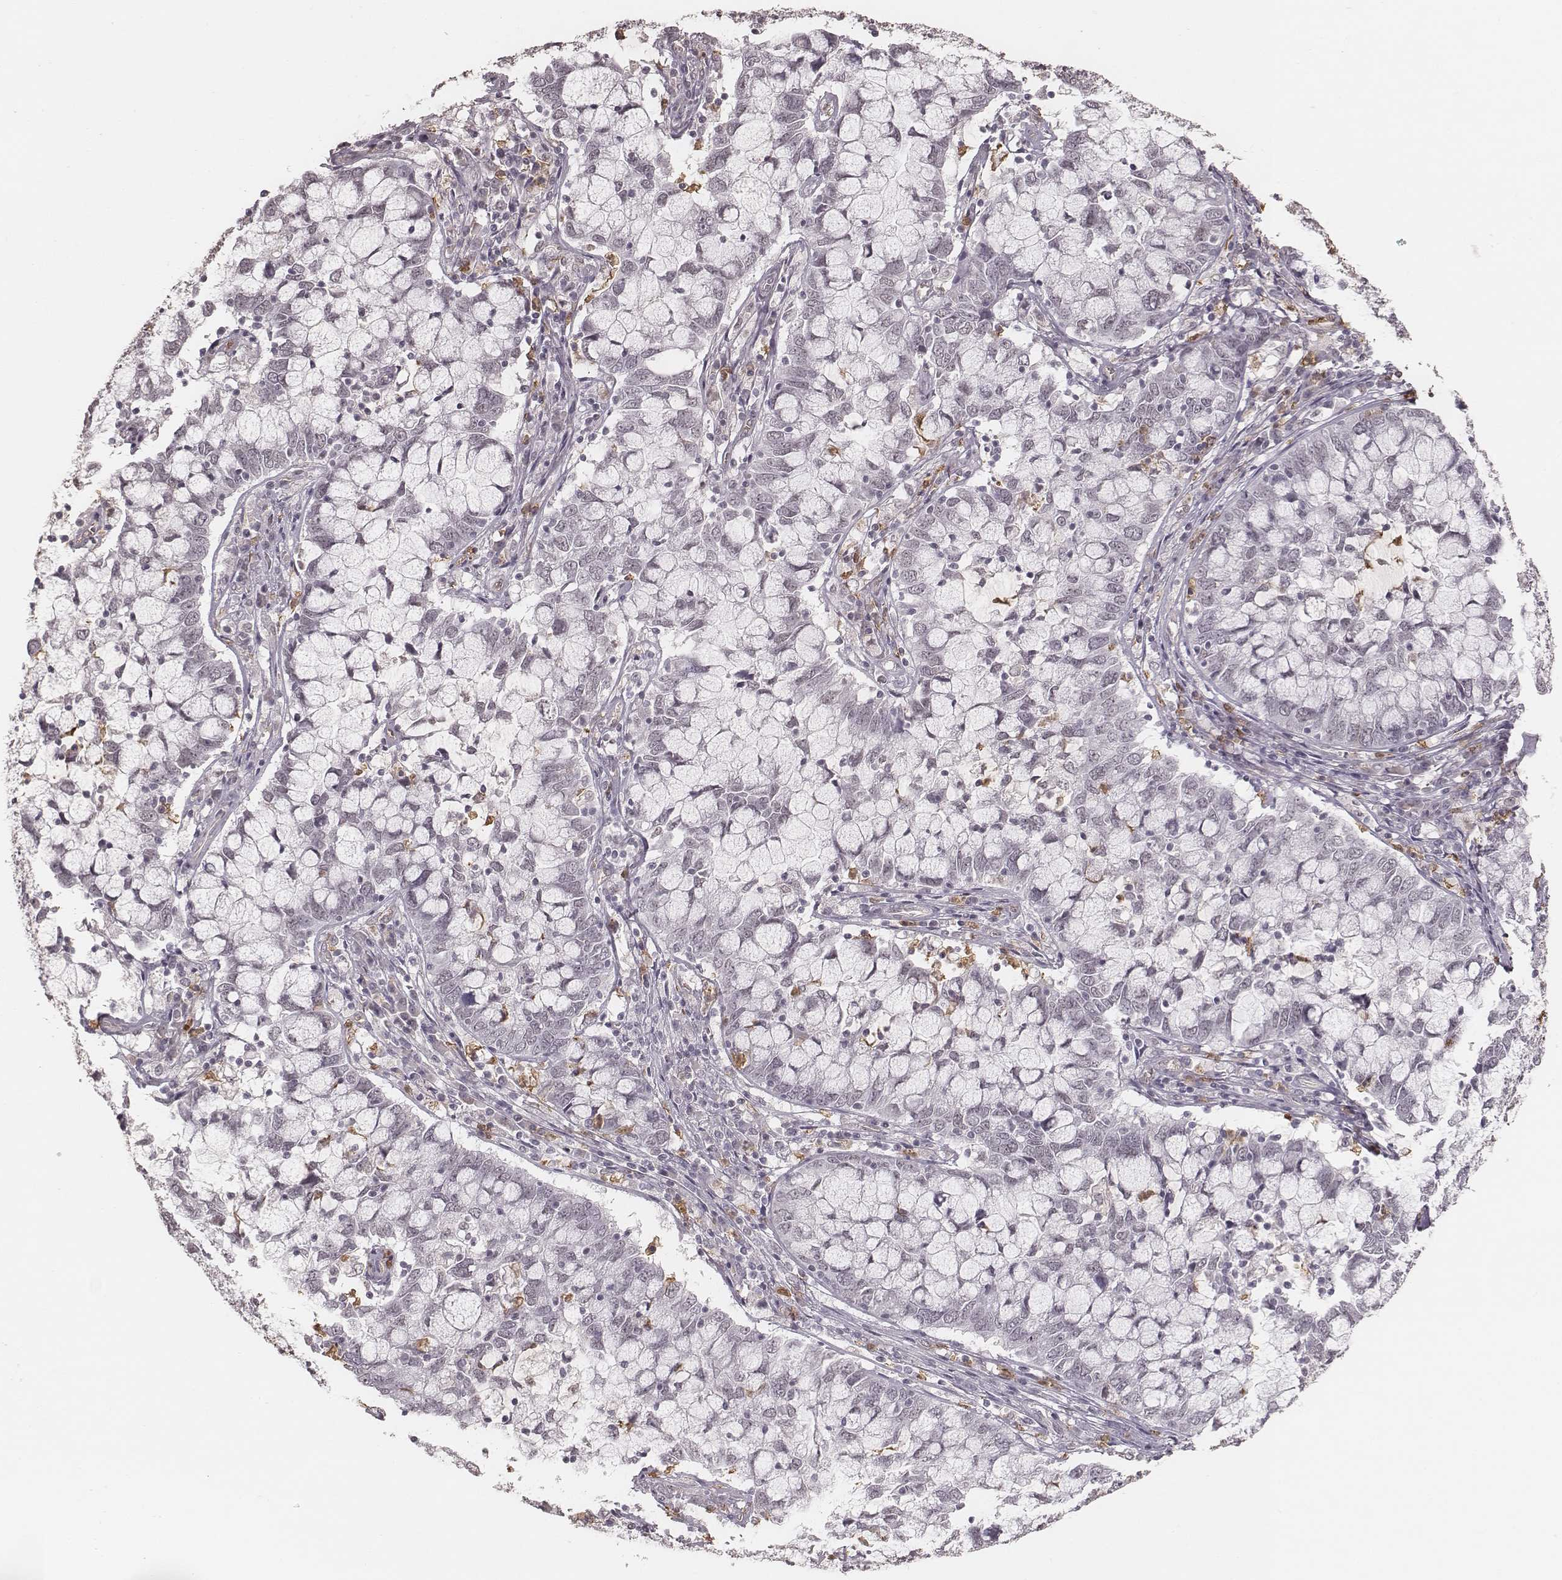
{"staining": {"intensity": "negative", "quantity": "none", "location": "none"}, "tissue": "cervical cancer", "cell_type": "Tumor cells", "image_type": "cancer", "snomed": [{"axis": "morphology", "description": "Adenocarcinoma, NOS"}, {"axis": "topography", "description": "Cervix"}], "caption": "This histopathology image is of cervical cancer (adenocarcinoma) stained with immunohistochemistry (IHC) to label a protein in brown with the nuclei are counter-stained blue. There is no expression in tumor cells.", "gene": "KITLG", "patient": {"sex": "female", "age": 40}}